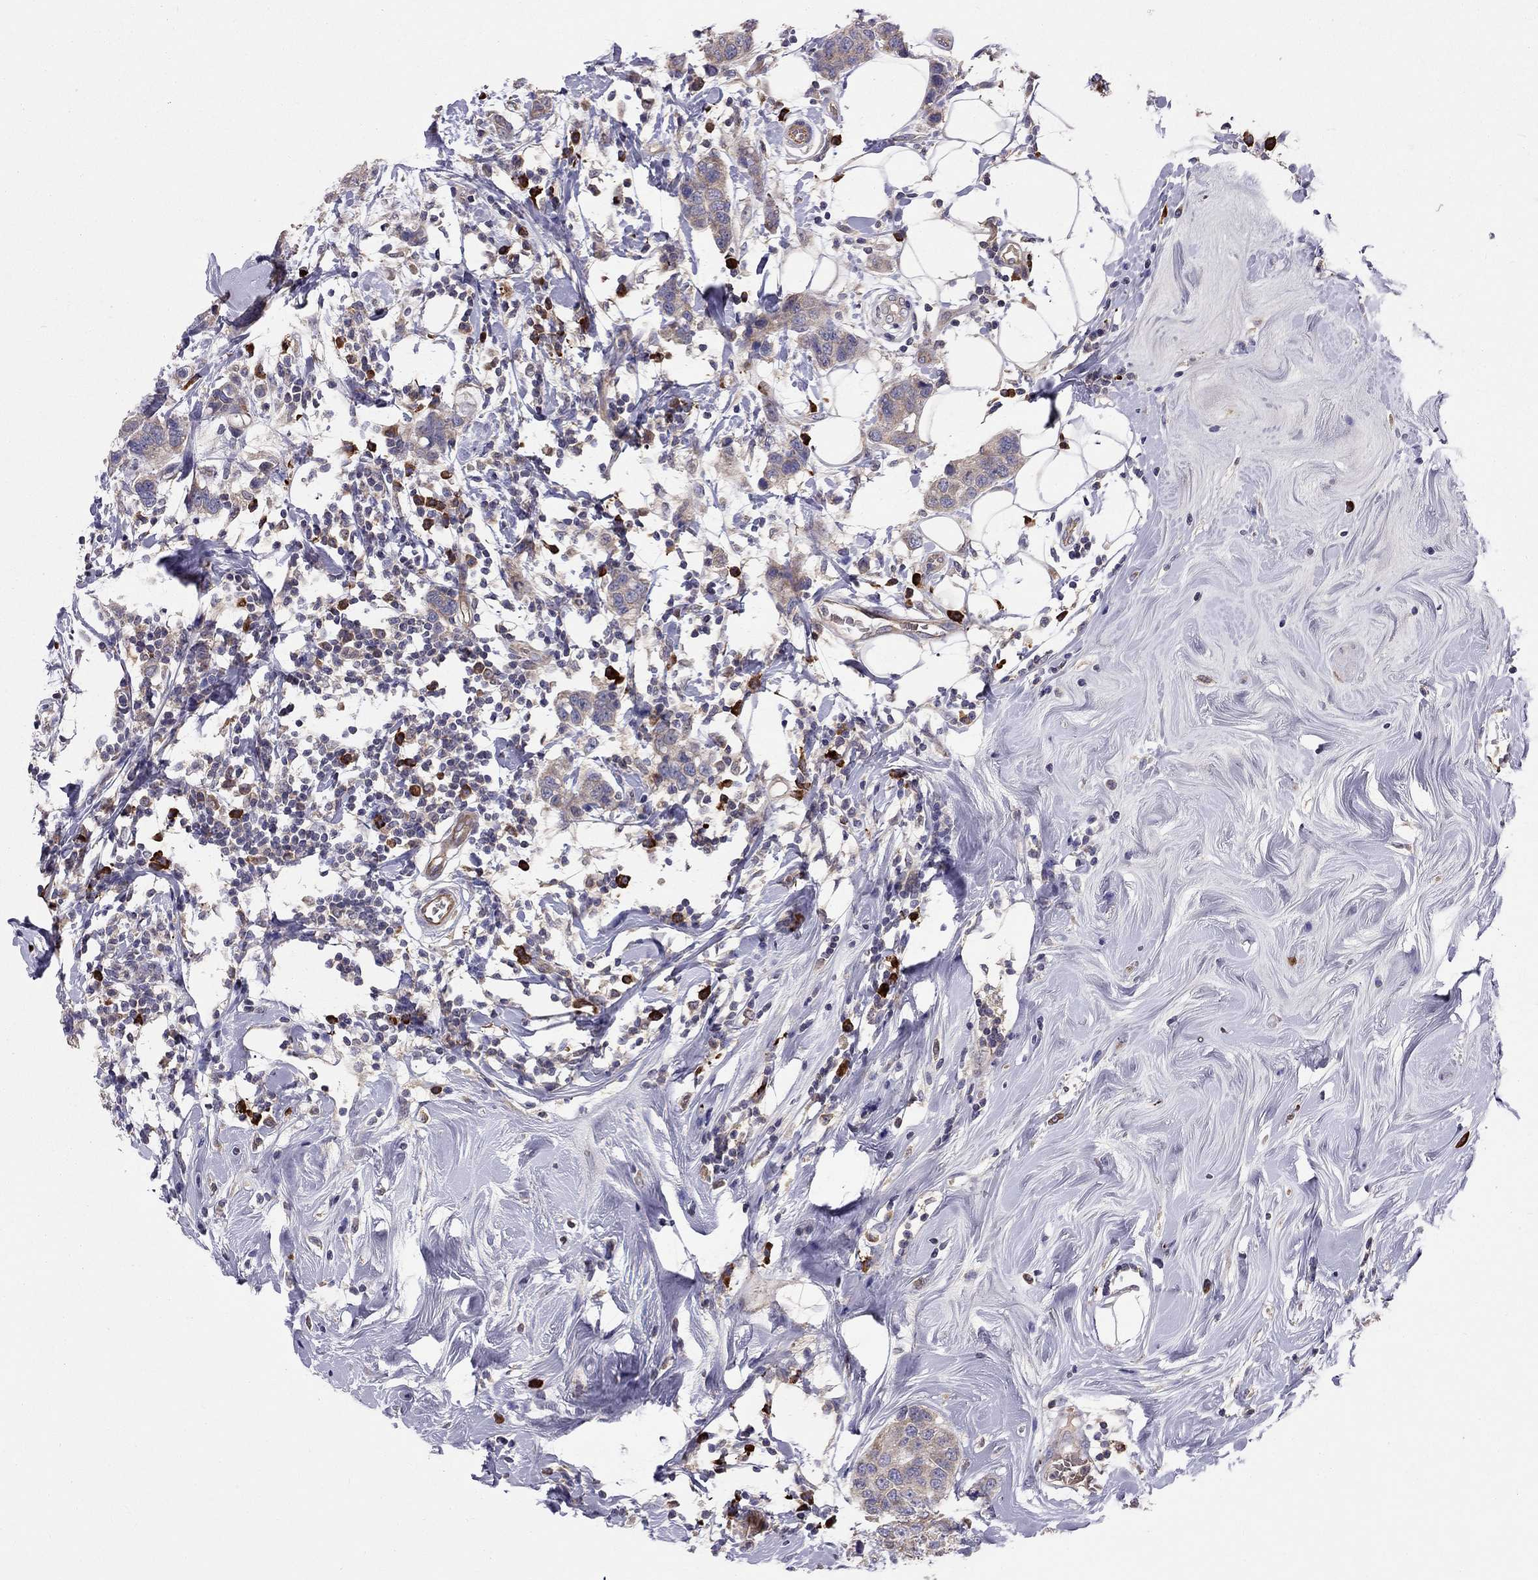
{"staining": {"intensity": "moderate", "quantity": "25%-75%", "location": "cytoplasmic/membranous"}, "tissue": "breast cancer", "cell_type": "Tumor cells", "image_type": "cancer", "snomed": [{"axis": "morphology", "description": "Duct carcinoma"}, {"axis": "topography", "description": "Breast"}], "caption": "A micrograph of invasive ductal carcinoma (breast) stained for a protein shows moderate cytoplasmic/membranous brown staining in tumor cells.", "gene": "PIK3CG", "patient": {"sex": "female", "age": 27}}